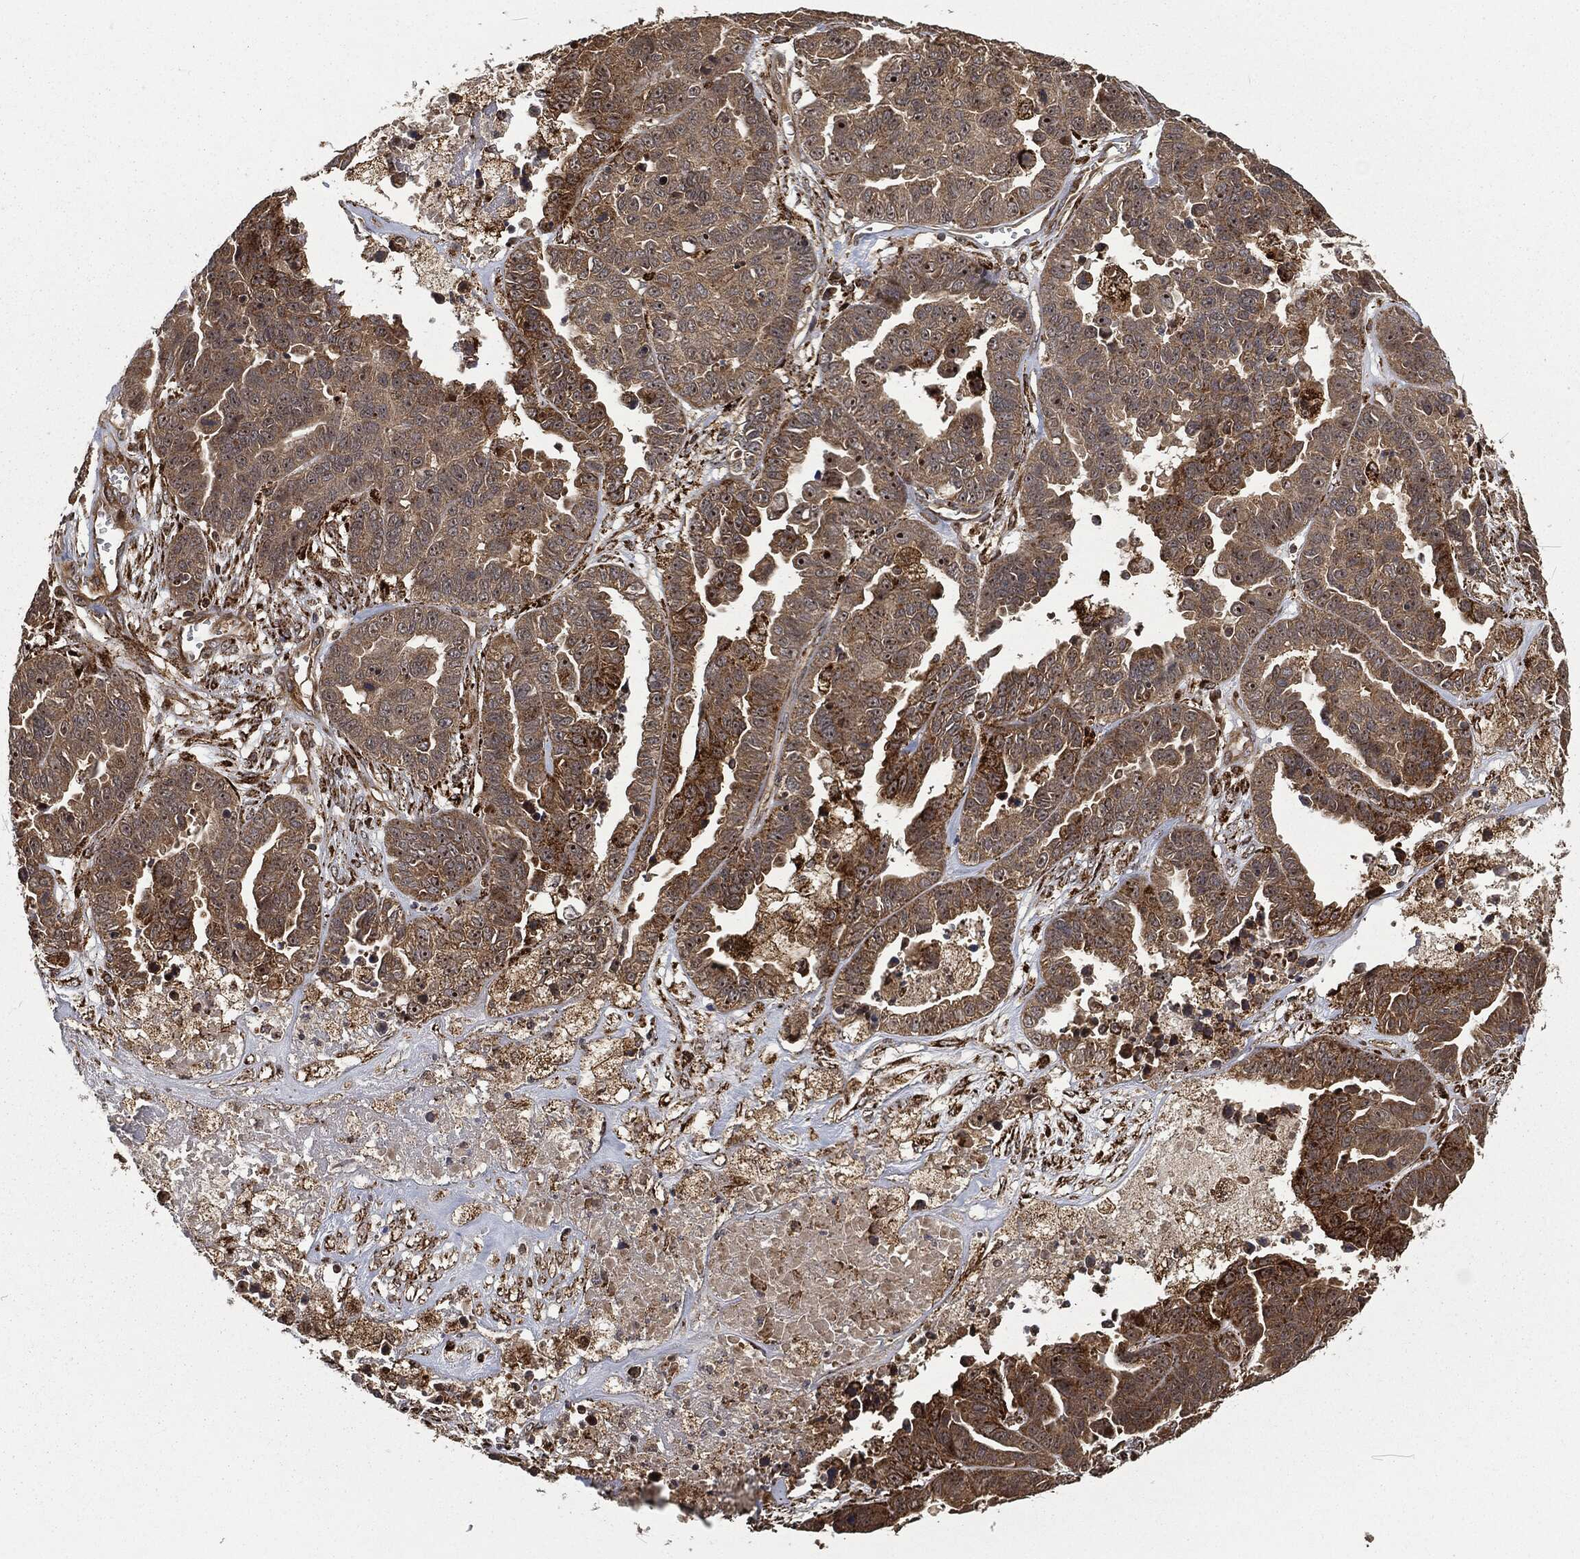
{"staining": {"intensity": "moderate", "quantity": ">75%", "location": "cytoplasmic/membranous"}, "tissue": "ovarian cancer", "cell_type": "Tumor cells", "image_type": "cancer", "snomed": [{"axis": "morphology", "description": "Cystadenocarcinoma, serous, NOS"}, {"axis": "topography", "description": "Ovary"}], "caption": "The histopathology image reveals immunohistochemical staining of ovarian serous cystadenocarcinoma. There is moderate cytoplasmic/membranous expression is seen in approximately >75% of tumor cells.", "gene": "RFTN1", "patient": {"sex": "female", "age": 87}}